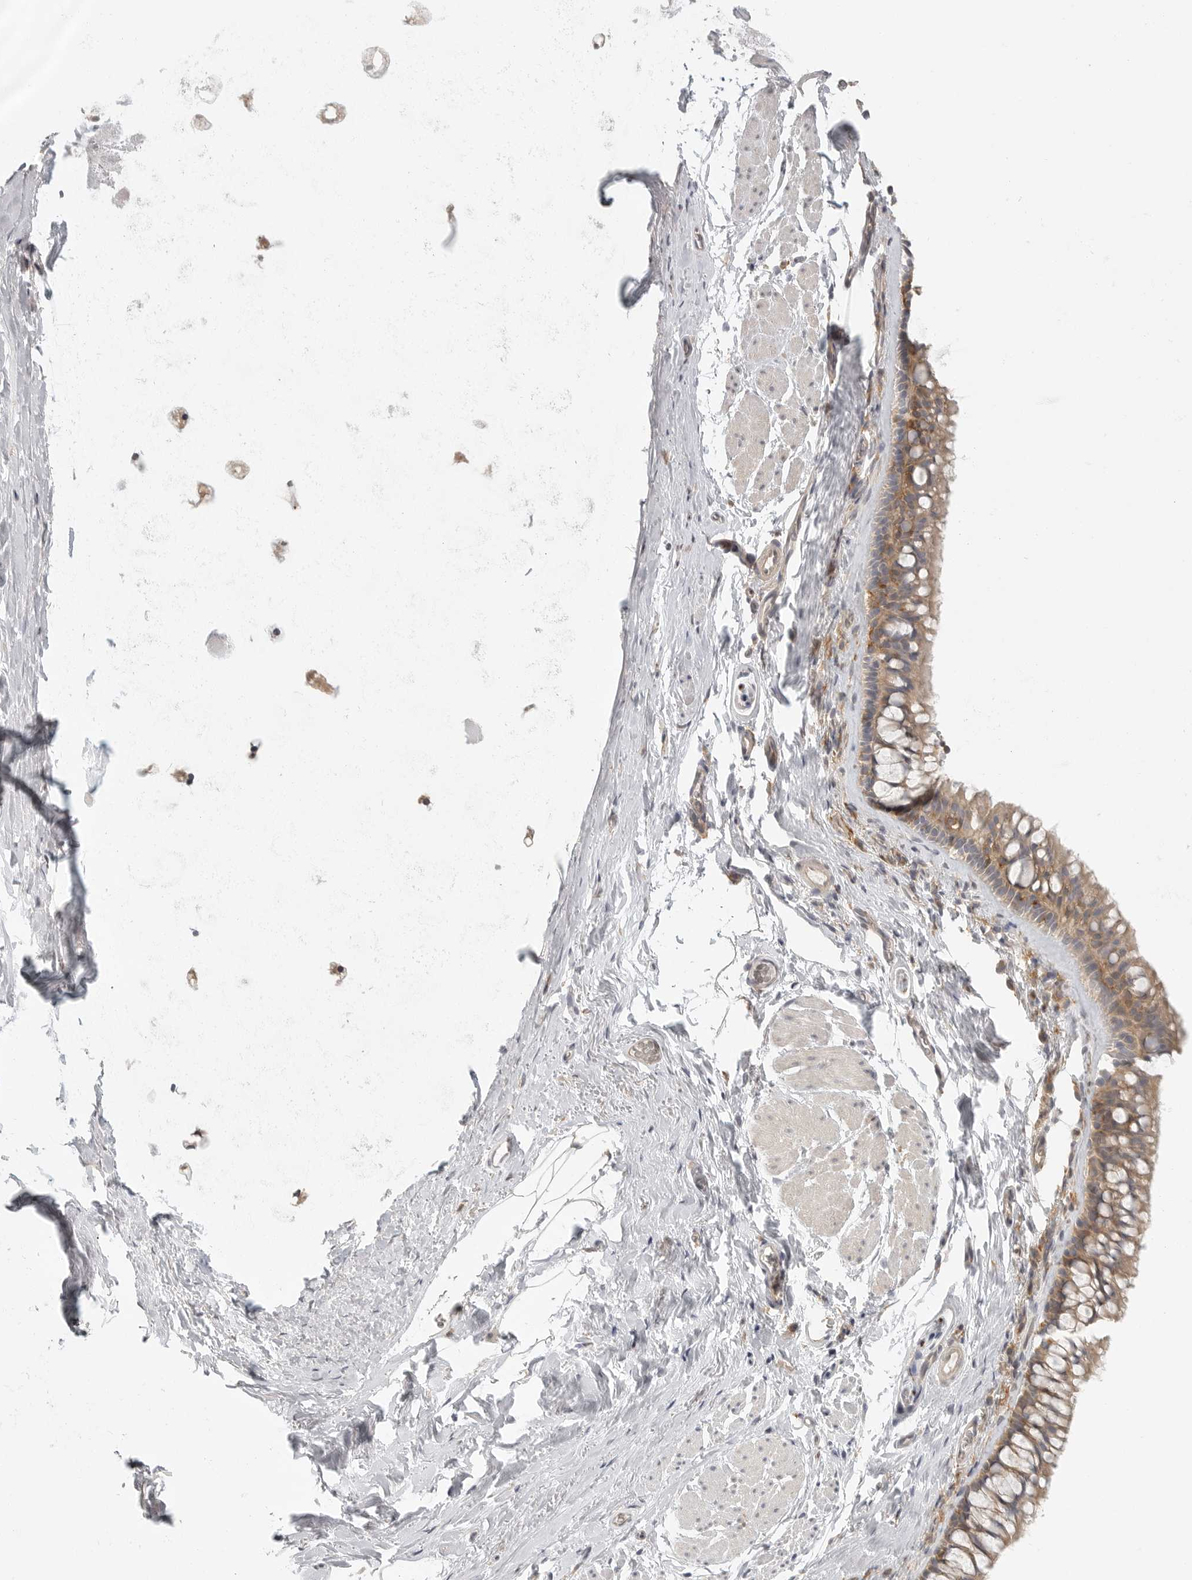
{"staining": {"intensity": "moderate", "quantity": "25%-75%", "location": "cytoplasmic/membranous"}, "tissue": "bronchus", "cell_type": "Respiratory epithelial cells", "image_type": "normal", "snomed": [{"axis": "morphology", "description": "Normal tissue, NOS"}, {"axis": "topography", "description": "Cartilage tissue"}, {"axis": "topography", "description": "Bronchus"}], "caption": "Bronchus stained for a protein reveals moderate cytoplasmic/membranous positivity in respiratory epithelial cells. (DAB (3,3'-diaminobenzidine) IHC with brightfield microscopy, high magnification).", "gene": "DBNL", "patient": {"sex": "female", "age": 53}}